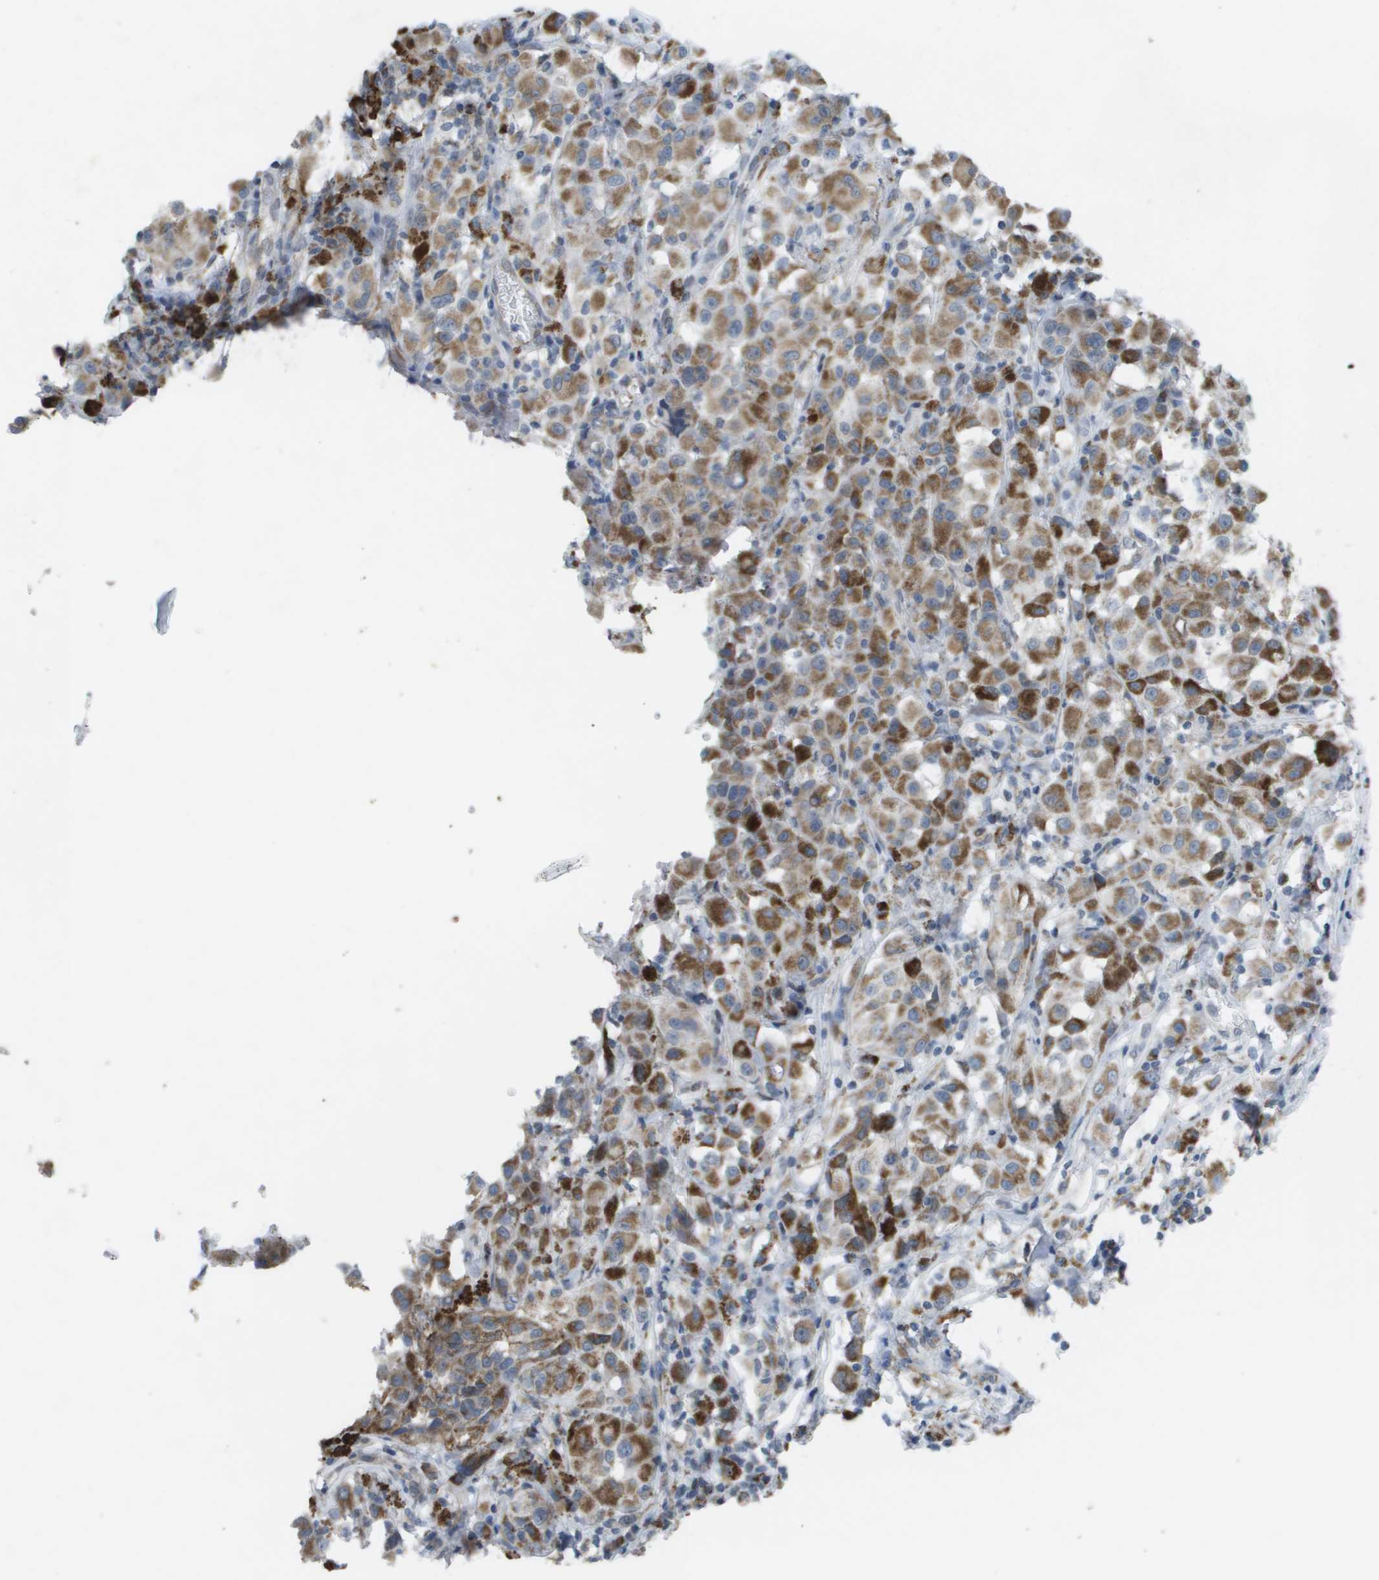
{"staining": {"intensity": "moderate", "quantity": ">75%", "location": "cytoplasmic/membranous"}, "tissue": "melanoma", "cell_type": "Tumor cells", "image_type": "cancer", "snomed": [{"axis": "morphology", "description": "Malignant melanoma, NOS"}, {"axis": "topography", "description": "Skin"}], "caption": "IHC of malignant melanoma exhibits medium levels of moderate cytoplasmic/membranous staining in approximately >75% of tumor cells. Immunohistochemistry stains the protein in brown and the nuclei are stained blue.", "gene": "TMEM223", "patient": {"sex": "male", "age": 84}}